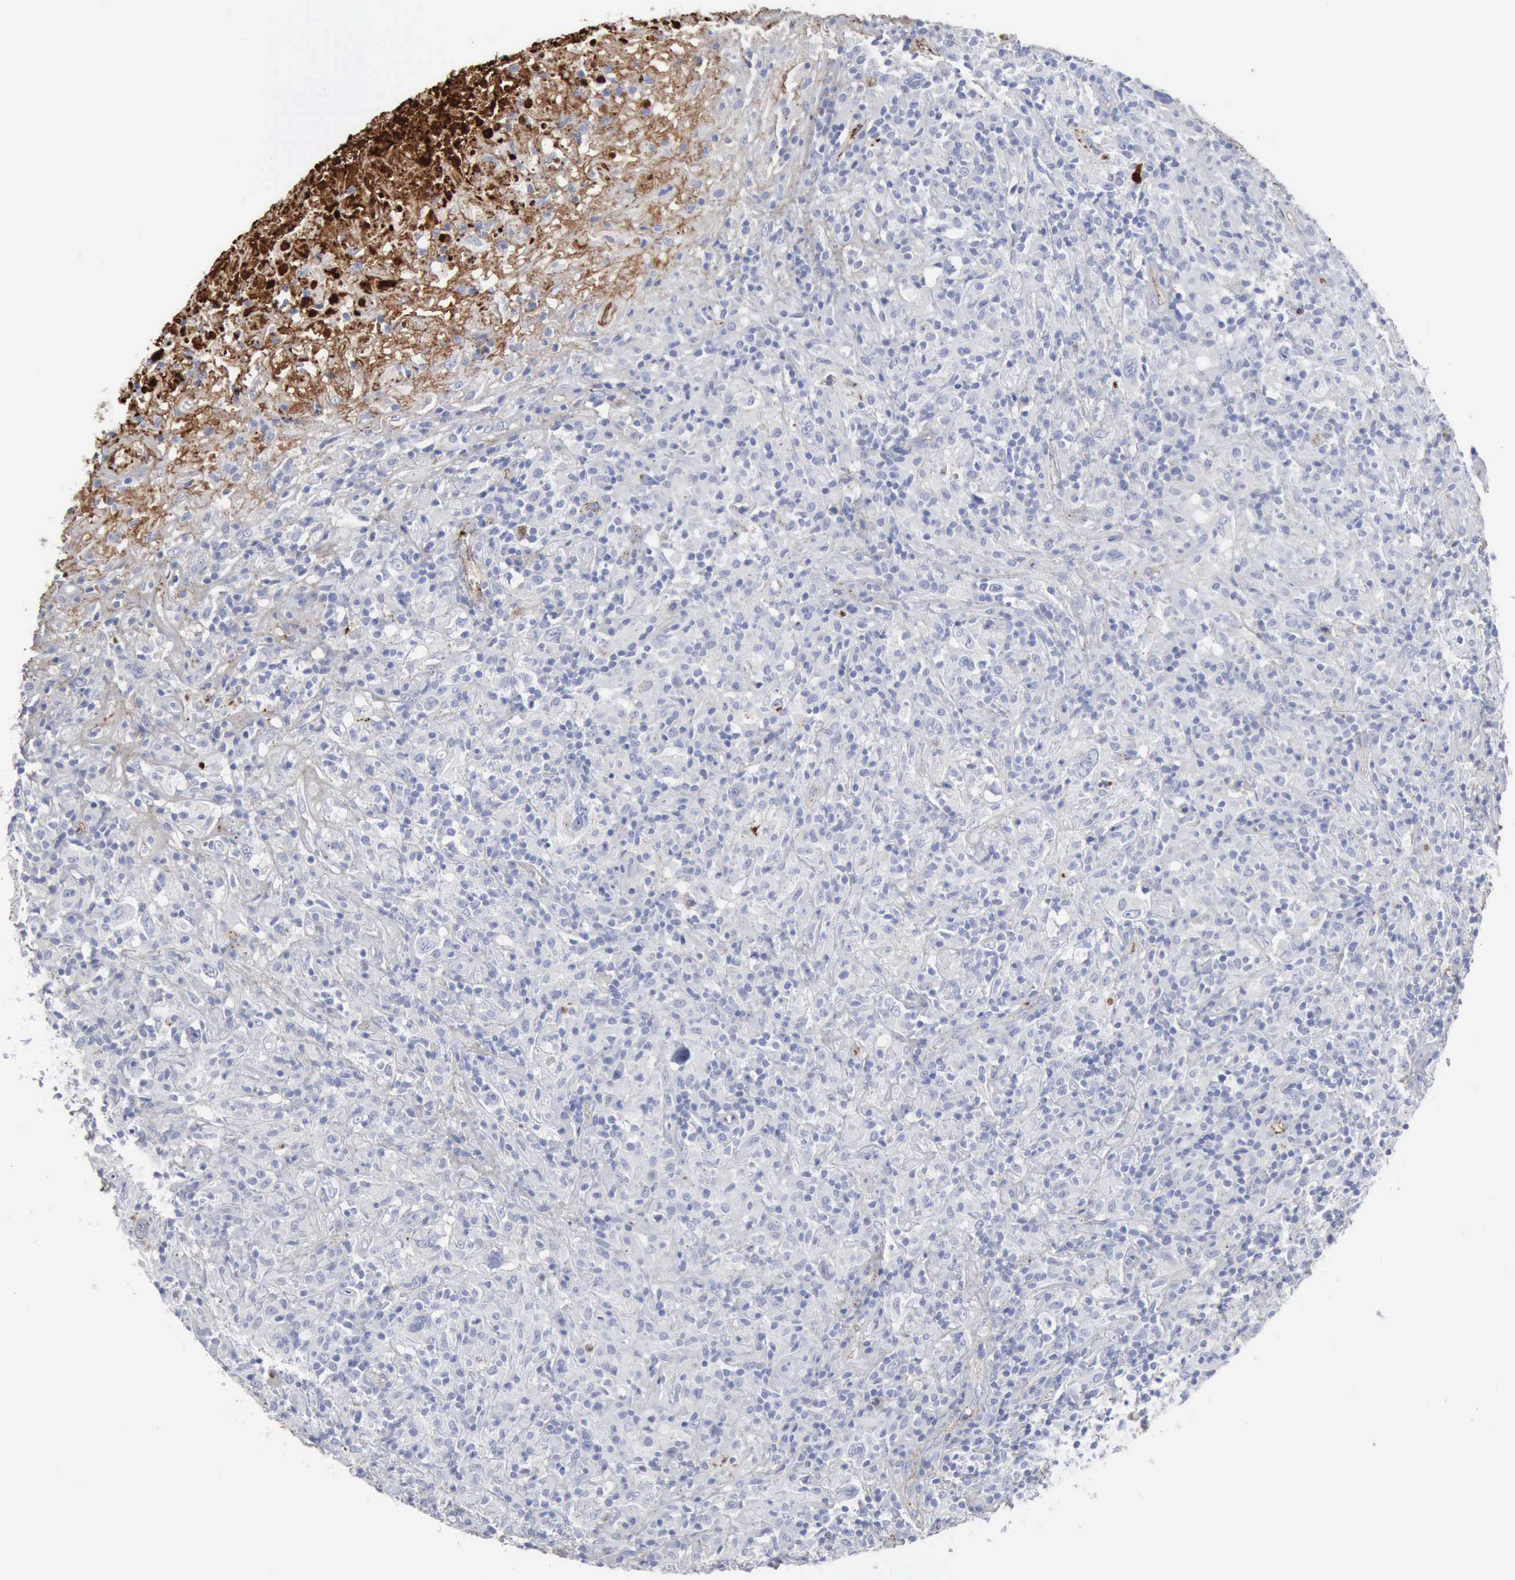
{"staining": {"intensity": "negative", "quantity": "none", "location": "none"}, "tissue": "lymphoma", "cell_type": "Tumor cells", "image_type": "cancer", "snomed": [{"axis": "morphology", "description": "Hodgkin's disease, NOS"}, {"axis": "topography", "description": "Lymph node"}], "caption": "Immunohistochemistry of human lymphoma exhibits no positivity in tumor cells.", "gene": "C4BPA", "patient": {"sex": "male", "age": 46}}